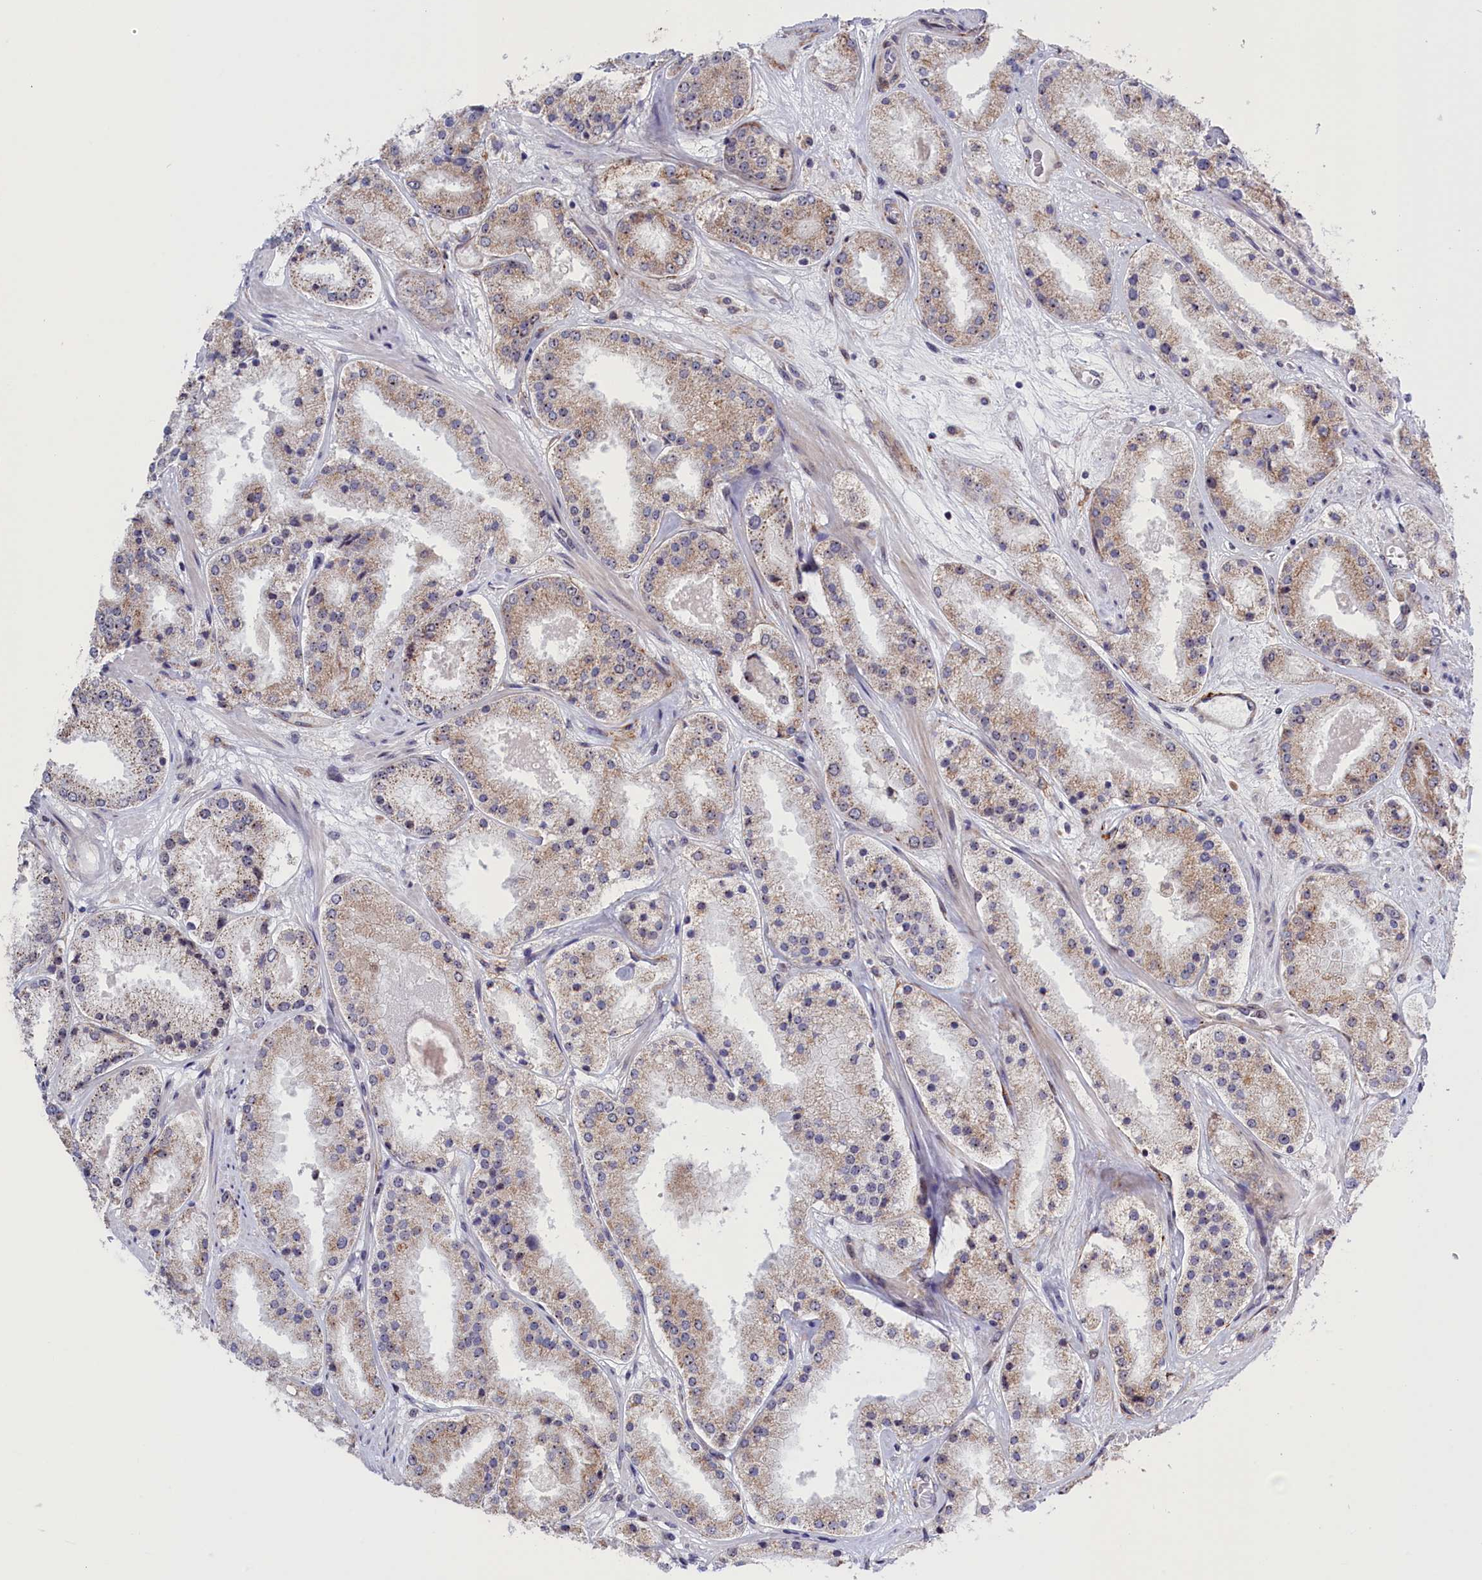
{"staining": {"intensity": "weak", "quantity": "25%-75%", "location": "cytoplasmic/membranous"}, "tissue": "prostate cancer", "cell_type": "Tumor cells", "image_type": "cancer", "snomed": [{"axis": "morphology", "description": "Adenocarcinoma, High grade"}, {"axis": "topography", "description": "Prostate"}], "caption": "Immunohistochemistry (IHC) photomicrograph of neoplastic tissue: high-grade adenocarcinoma (prostate) stained using immunohistochemistry exhibits low levels of weak protein expression localized specifically in the cytoplasmic/membranous of tumor cells, appearing as a cytoplasmic/membranous brown color.", "gene": "PPAN", "patient": {"sex": "male", "age": 63}}